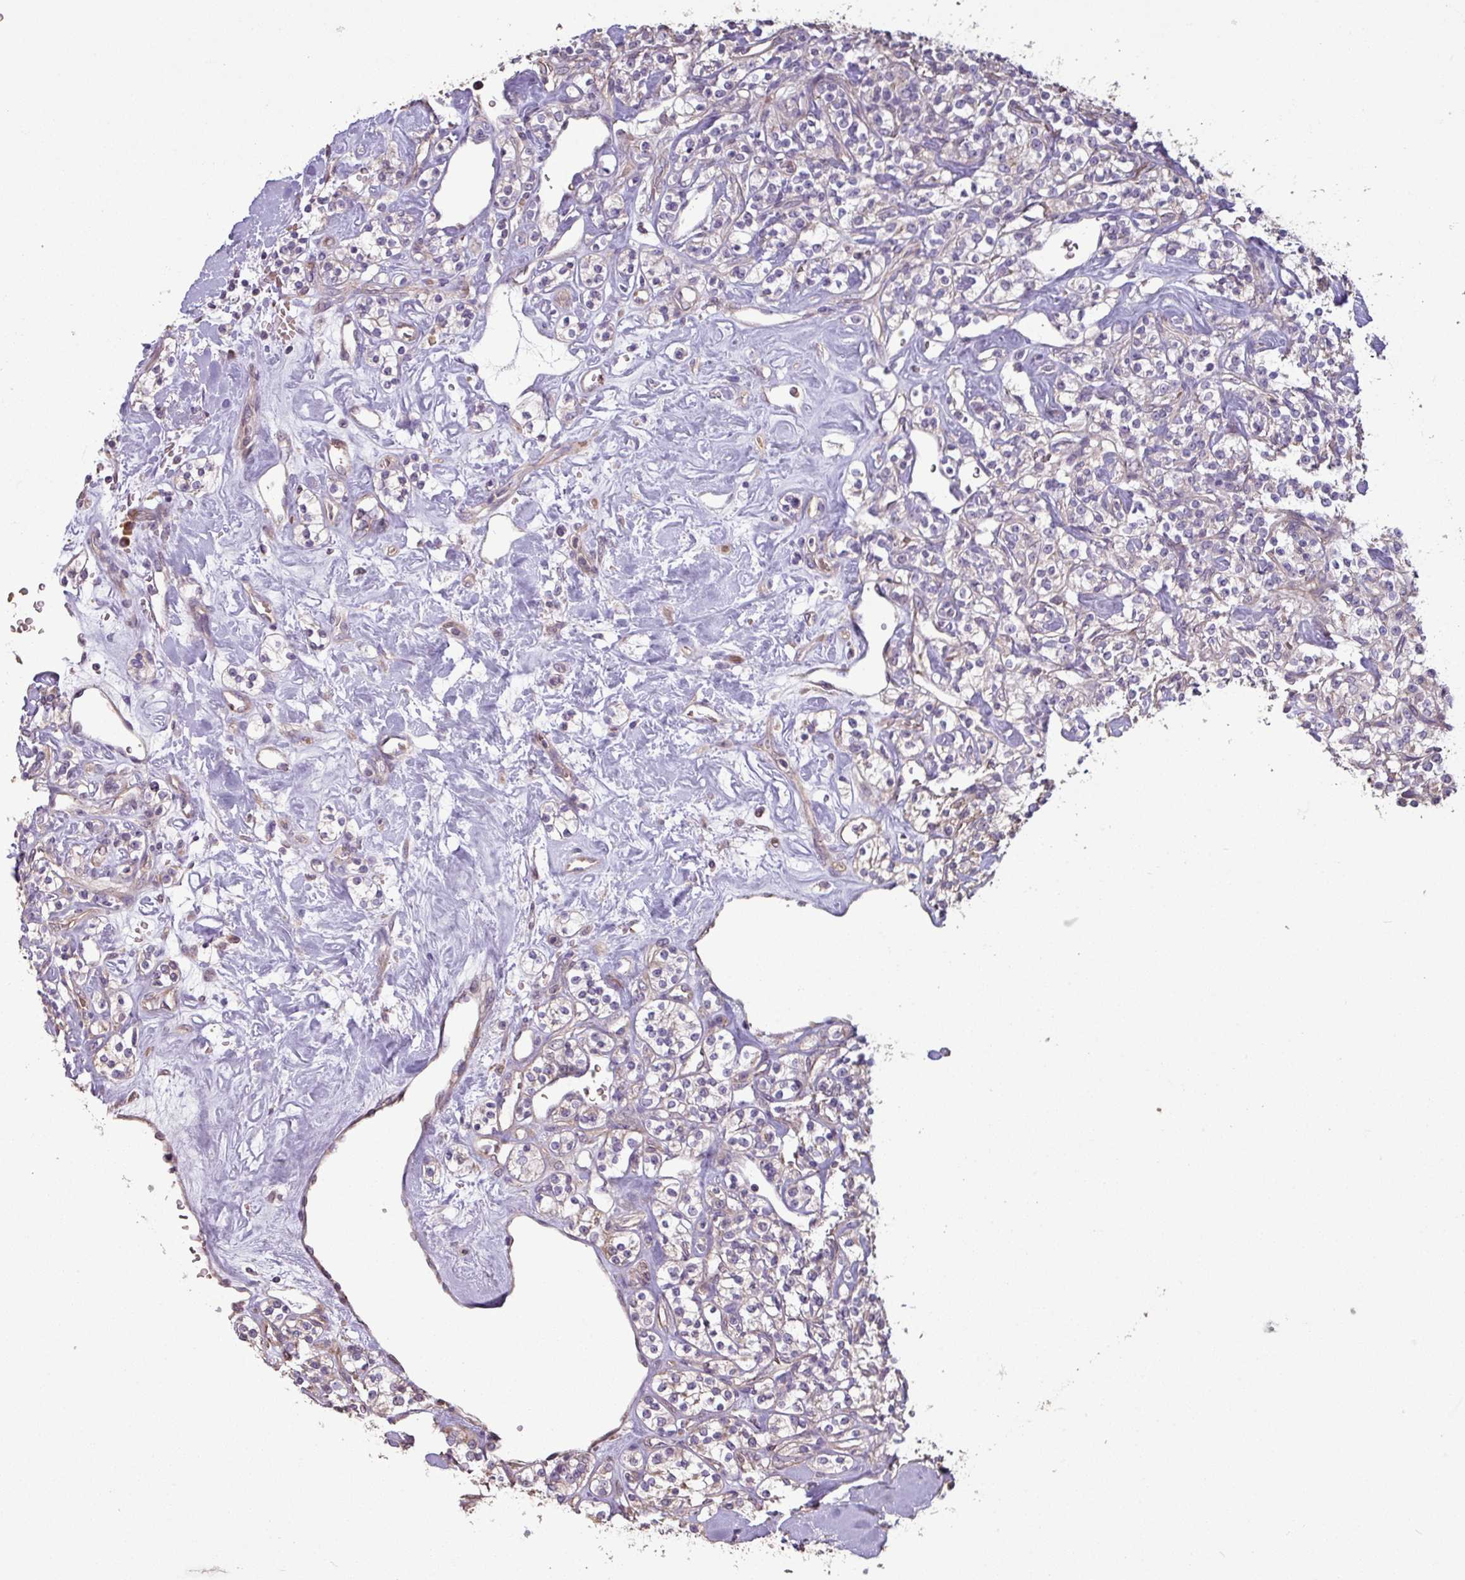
{"staining": {"intensity": "negative", "quantity": "none", "location": "none"}, "tissue": "renal cancer", "cell_type": "Tumor cells", "image_type": "cancer", "snomed": [{"axis": "morphology", "description": "Adenocarcinoma, NOS"}, {"axis": "topography", "description": "Kidney"}], "caption": "There is no significant positivity in tumor cells of renal cancer (adenocarcinoma).", "gene": "NHSL2", "patient": {"sex": "male", "age": 77}}